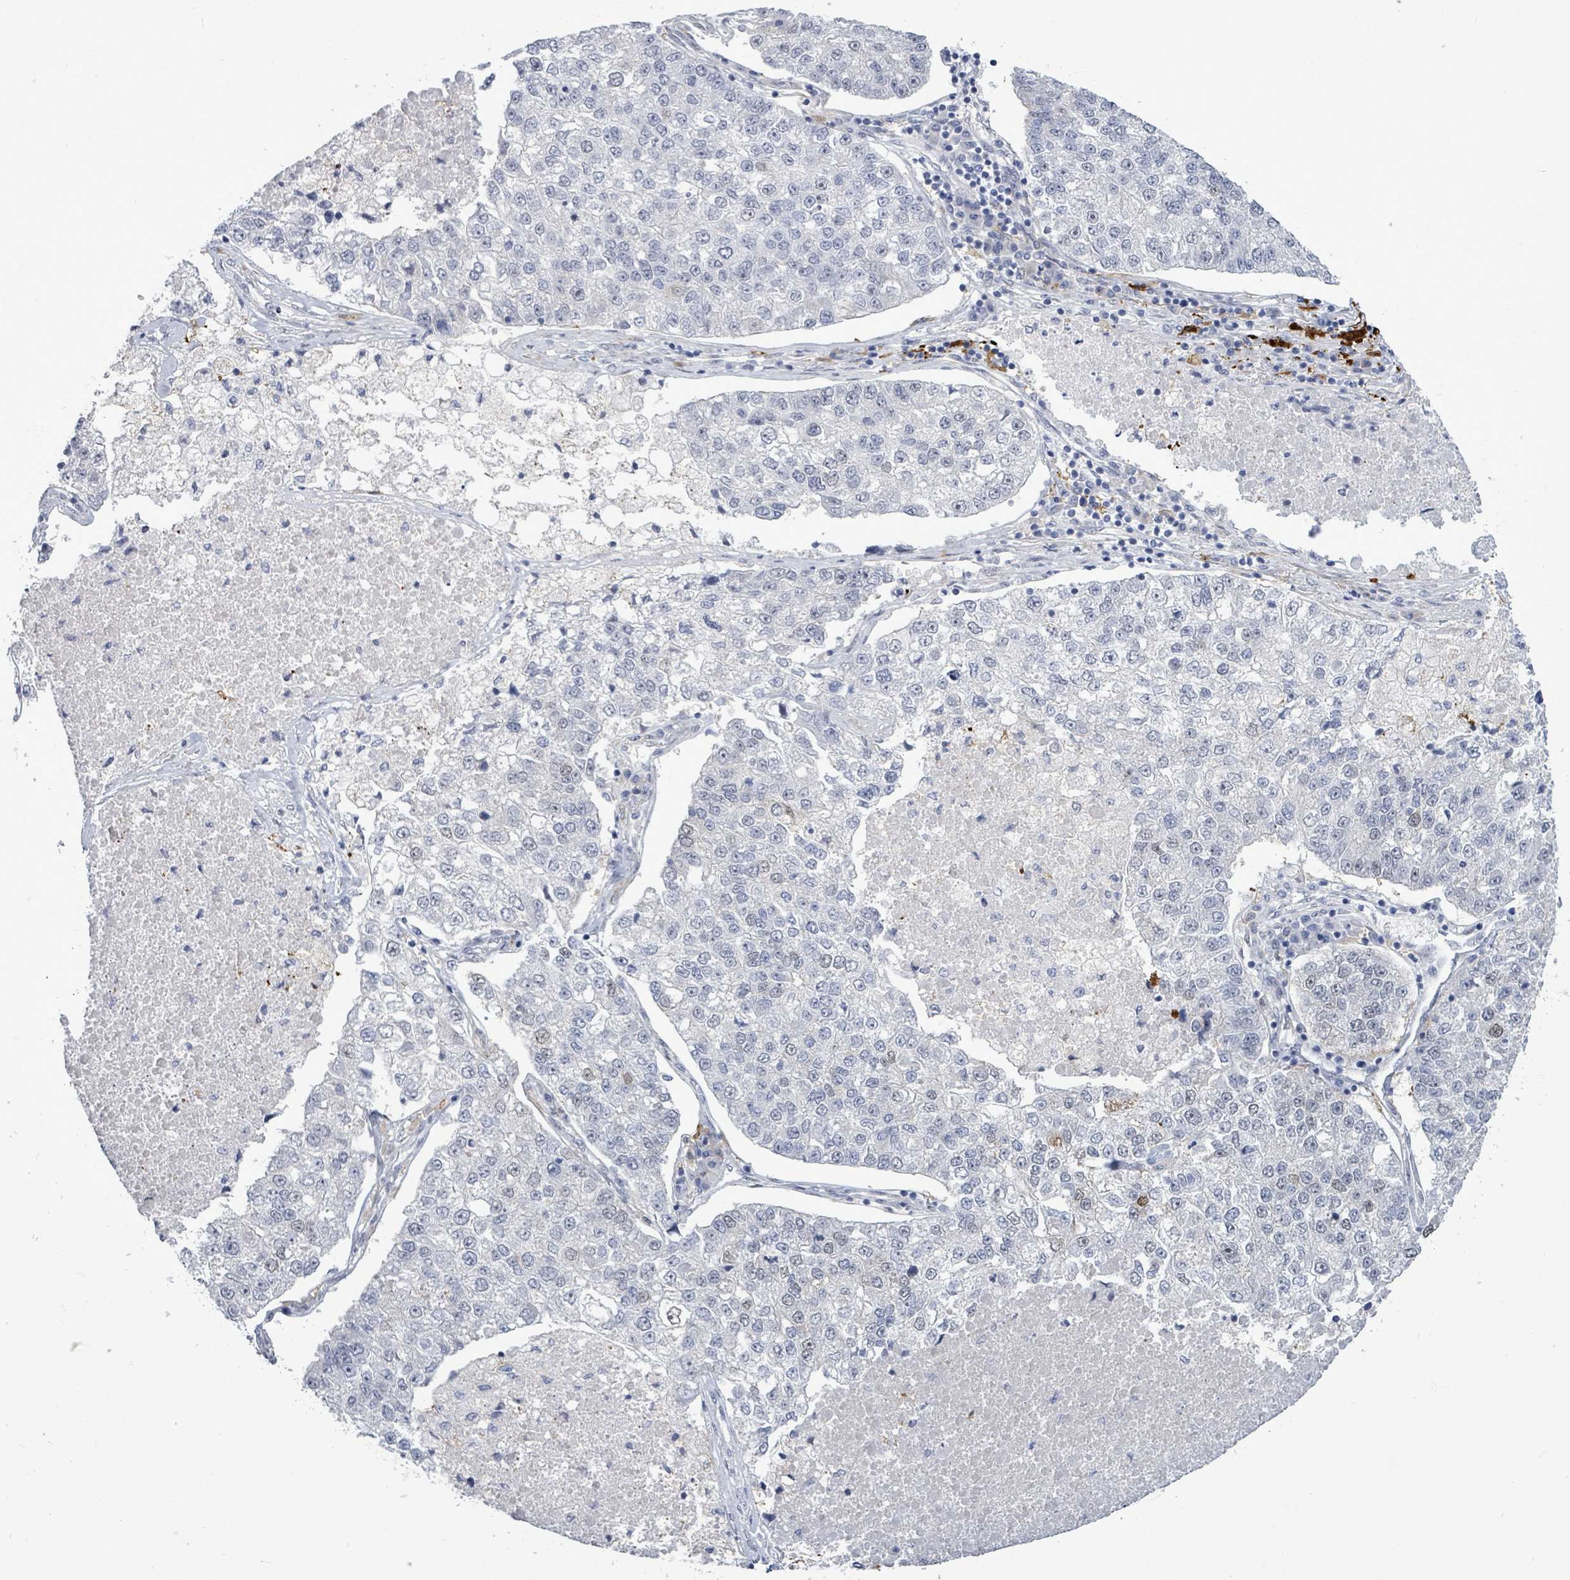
{"staining": {"intensity": "negative", "quantity": "none", "location": "none"}, "tissue": "lung cancer", "cell_type": "Tumor cells", "image_type": "cancer", "snomed": [{"axis": "morphology", "description": "Adenocarcinoma, NOS"}, {"axis": "topography", "description": "Lung"}], "caption": "Lung cancer (adenocarcinoma) was stained to show a protein in brown. There is no significant staining in tumor cells. (Immunohistochemistry, brightfield microscopy, high magnification).", "gene": "CT45A5", "patient": {"sex": "male", "age": 49}}